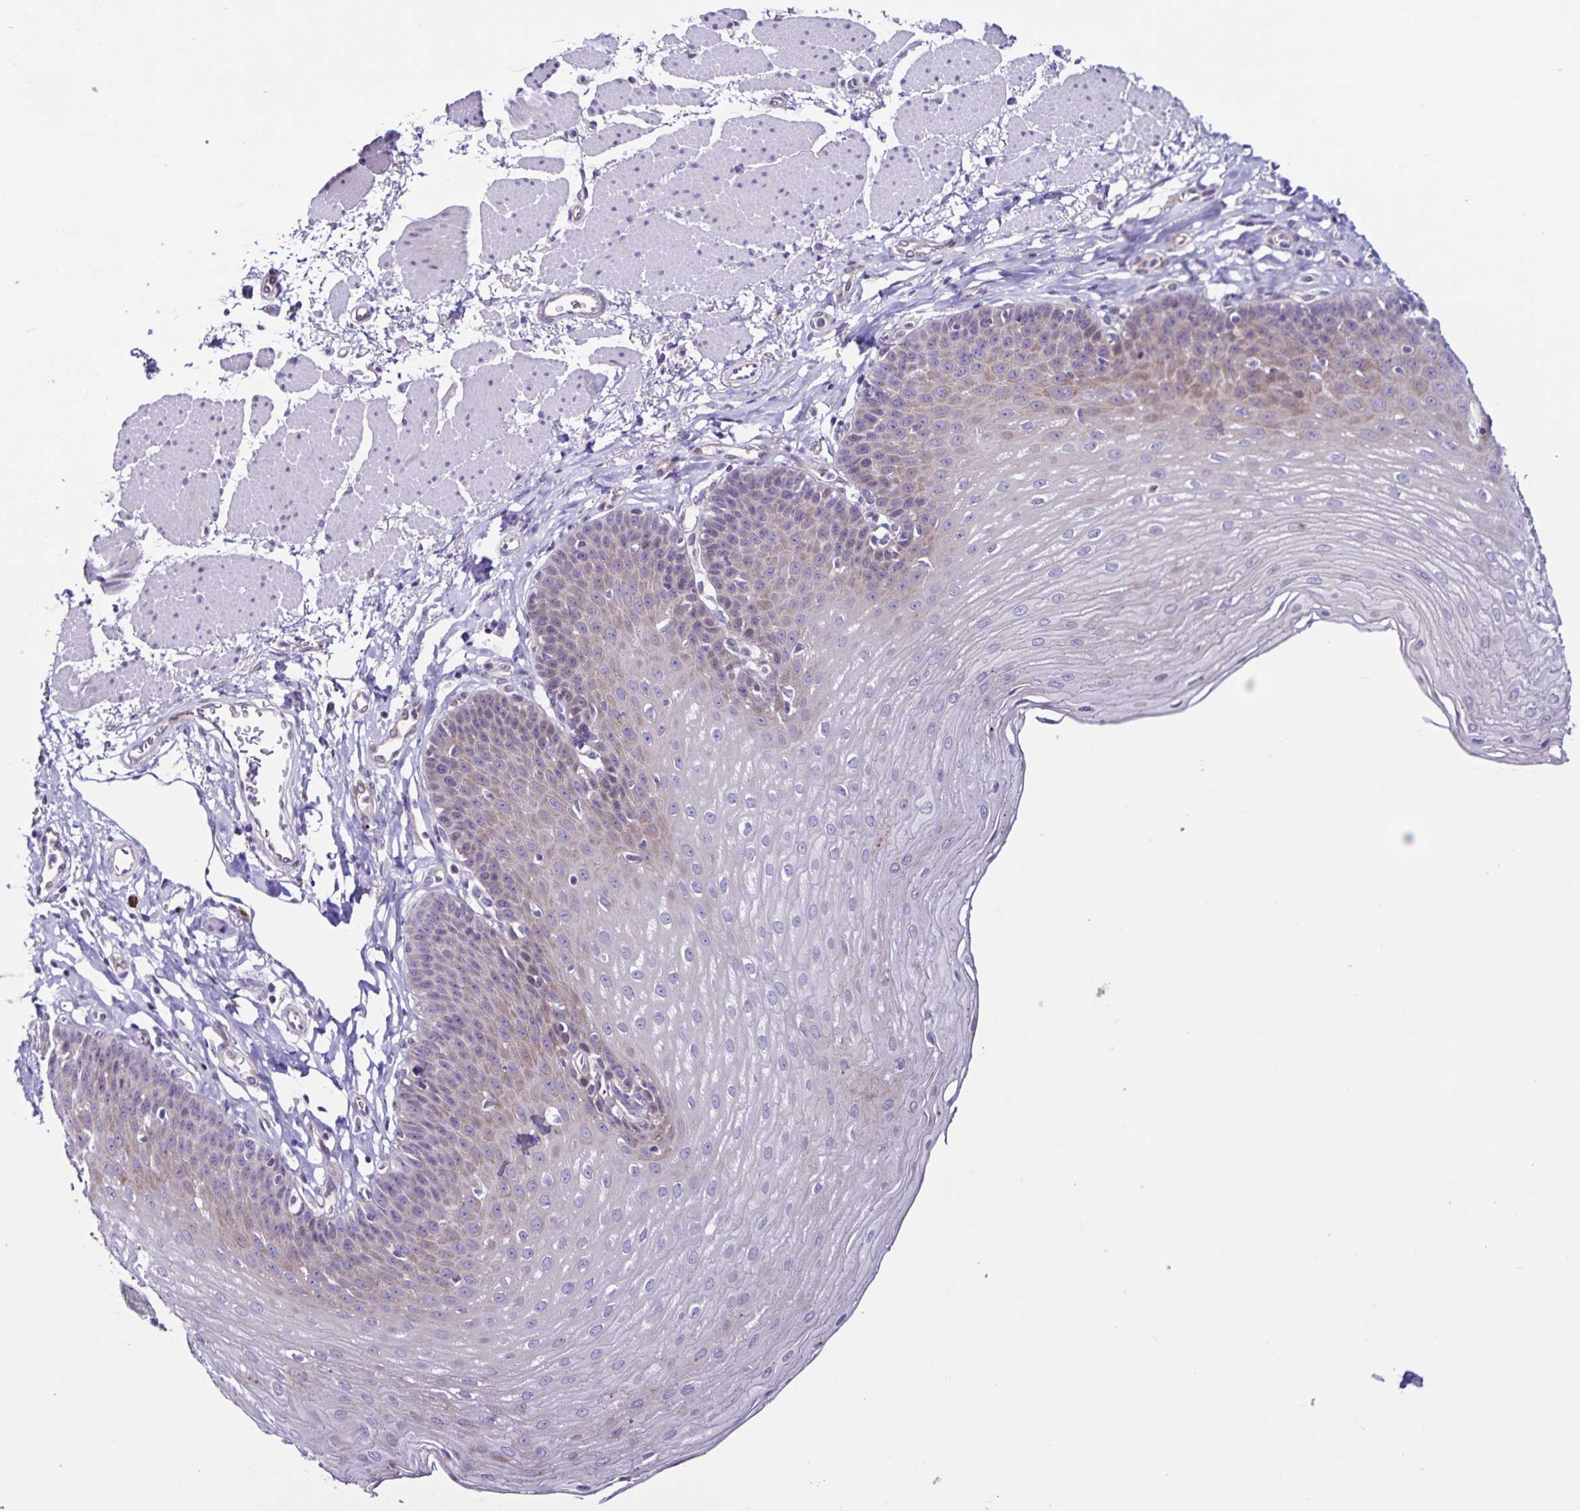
{"staining": {"intensity": "weak", "quantity": "<25%", "location": "cytoplasmic/membranous"}, "tissue": "esophagus", "cell_type": "Squamous epithelial cells", "image_type": "normal", "snomed": [{"axis": "morphology", "description": "Normal tissue, NOS"}, {"axis": "topography", "description": "Esophagus"}], "caption": "A high-resolution image shows immunohistochemistry staining of normal esophagus, which shows no significant staining in squamous epithelial cells. (DAB IHC with hematoxylin counter stain).", "gene": "RNFT2", "patient": {"sex": "female", "age": 81}}